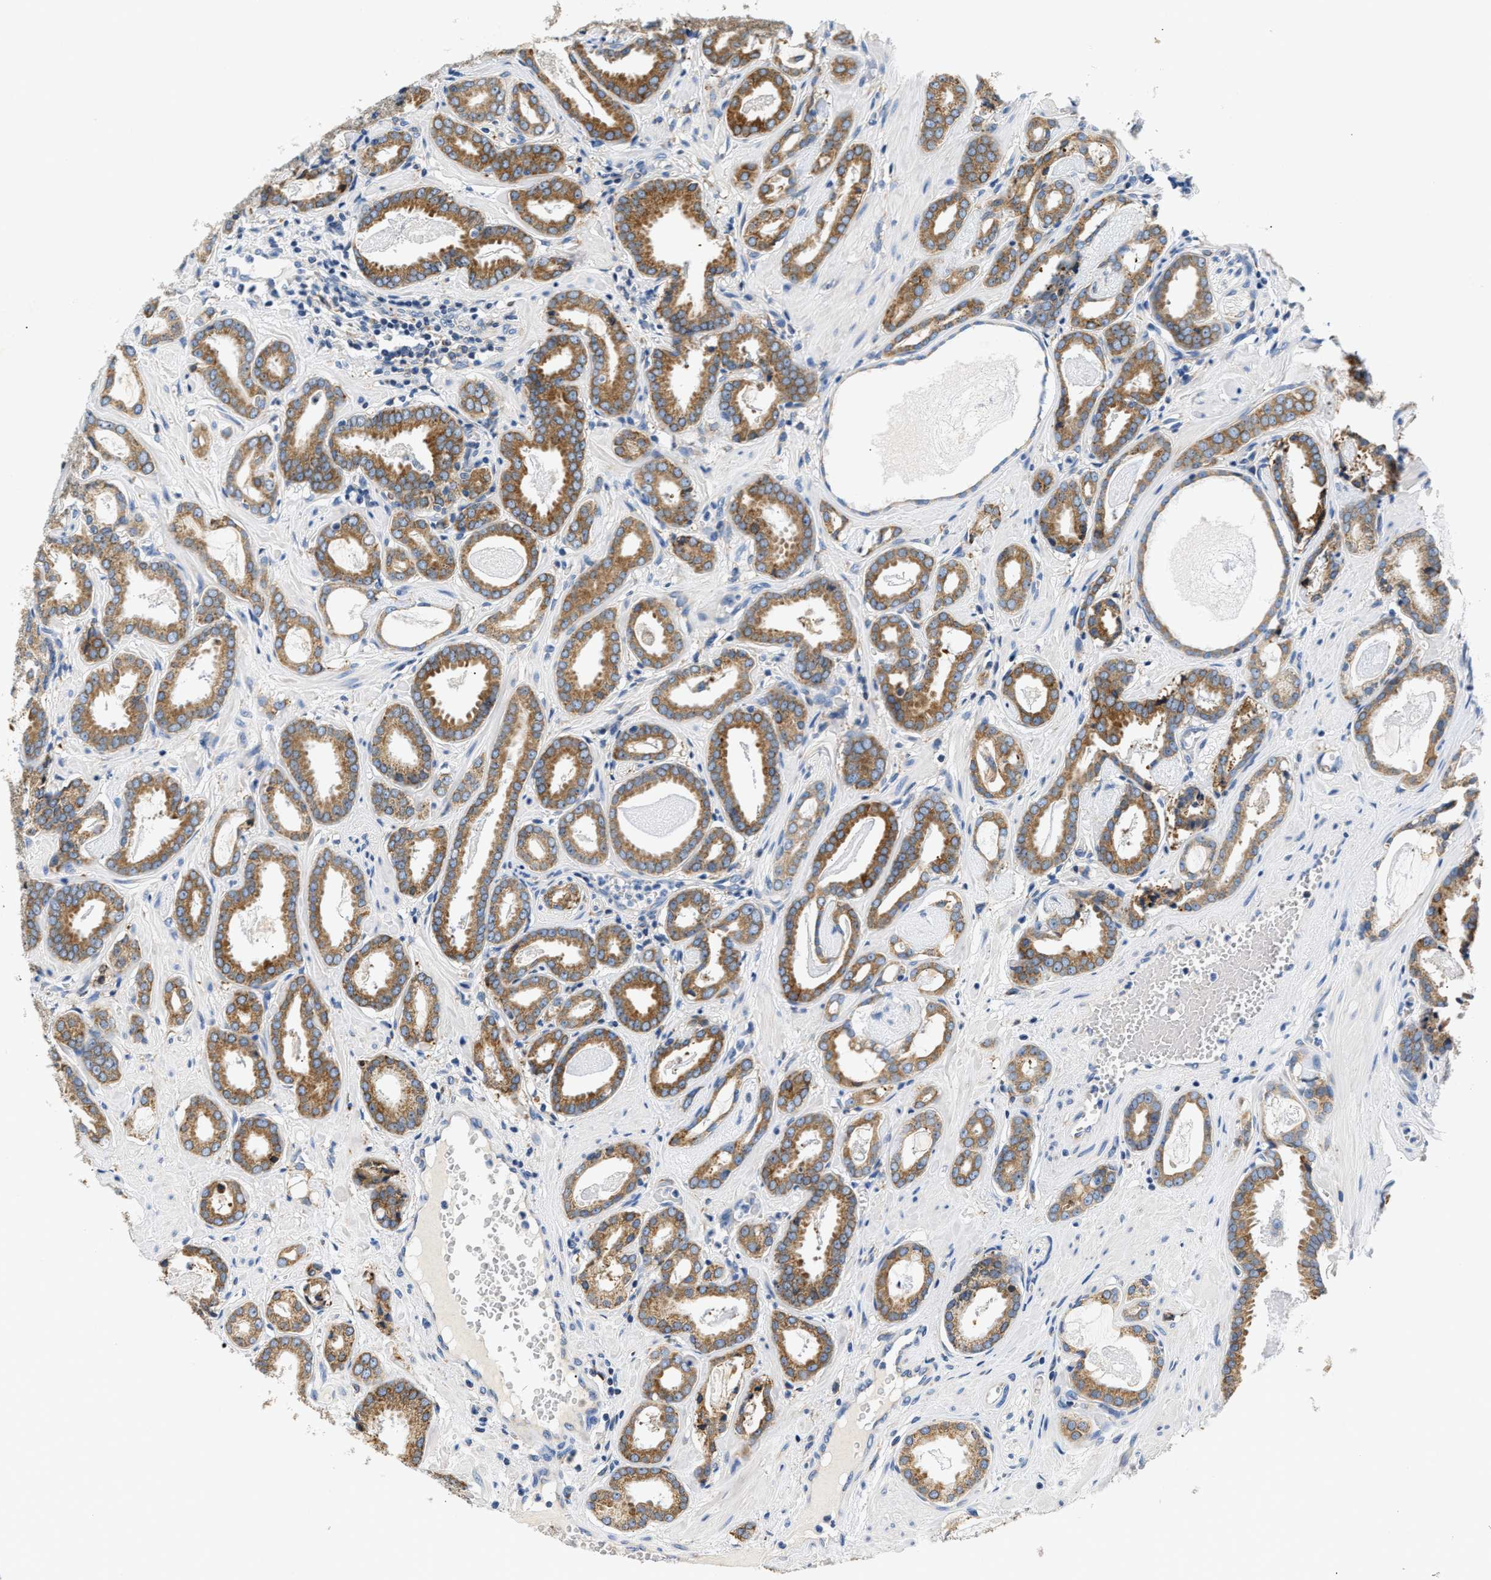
{"staining": {"intensity": "moderate", "quantity": ">75%", "location": "cytoplasmic/membranous"}, "tissue": "prostate cancer", "cell_type": "Tumor cells", "image_type": "cancer", "snomed": [{"axis": "morphology", "description": "Adenocarcinoma, Low grade"}, {"axis": "topography", "description": "Prostate"}], "caption": "A histopathology image of human prostate cancer stained for a protein reveals moderate cytoplasmic/membranous brown staining in tumor cells.", "gene": "HDHD3", "patient": {"sex": "male", "age": 53}}